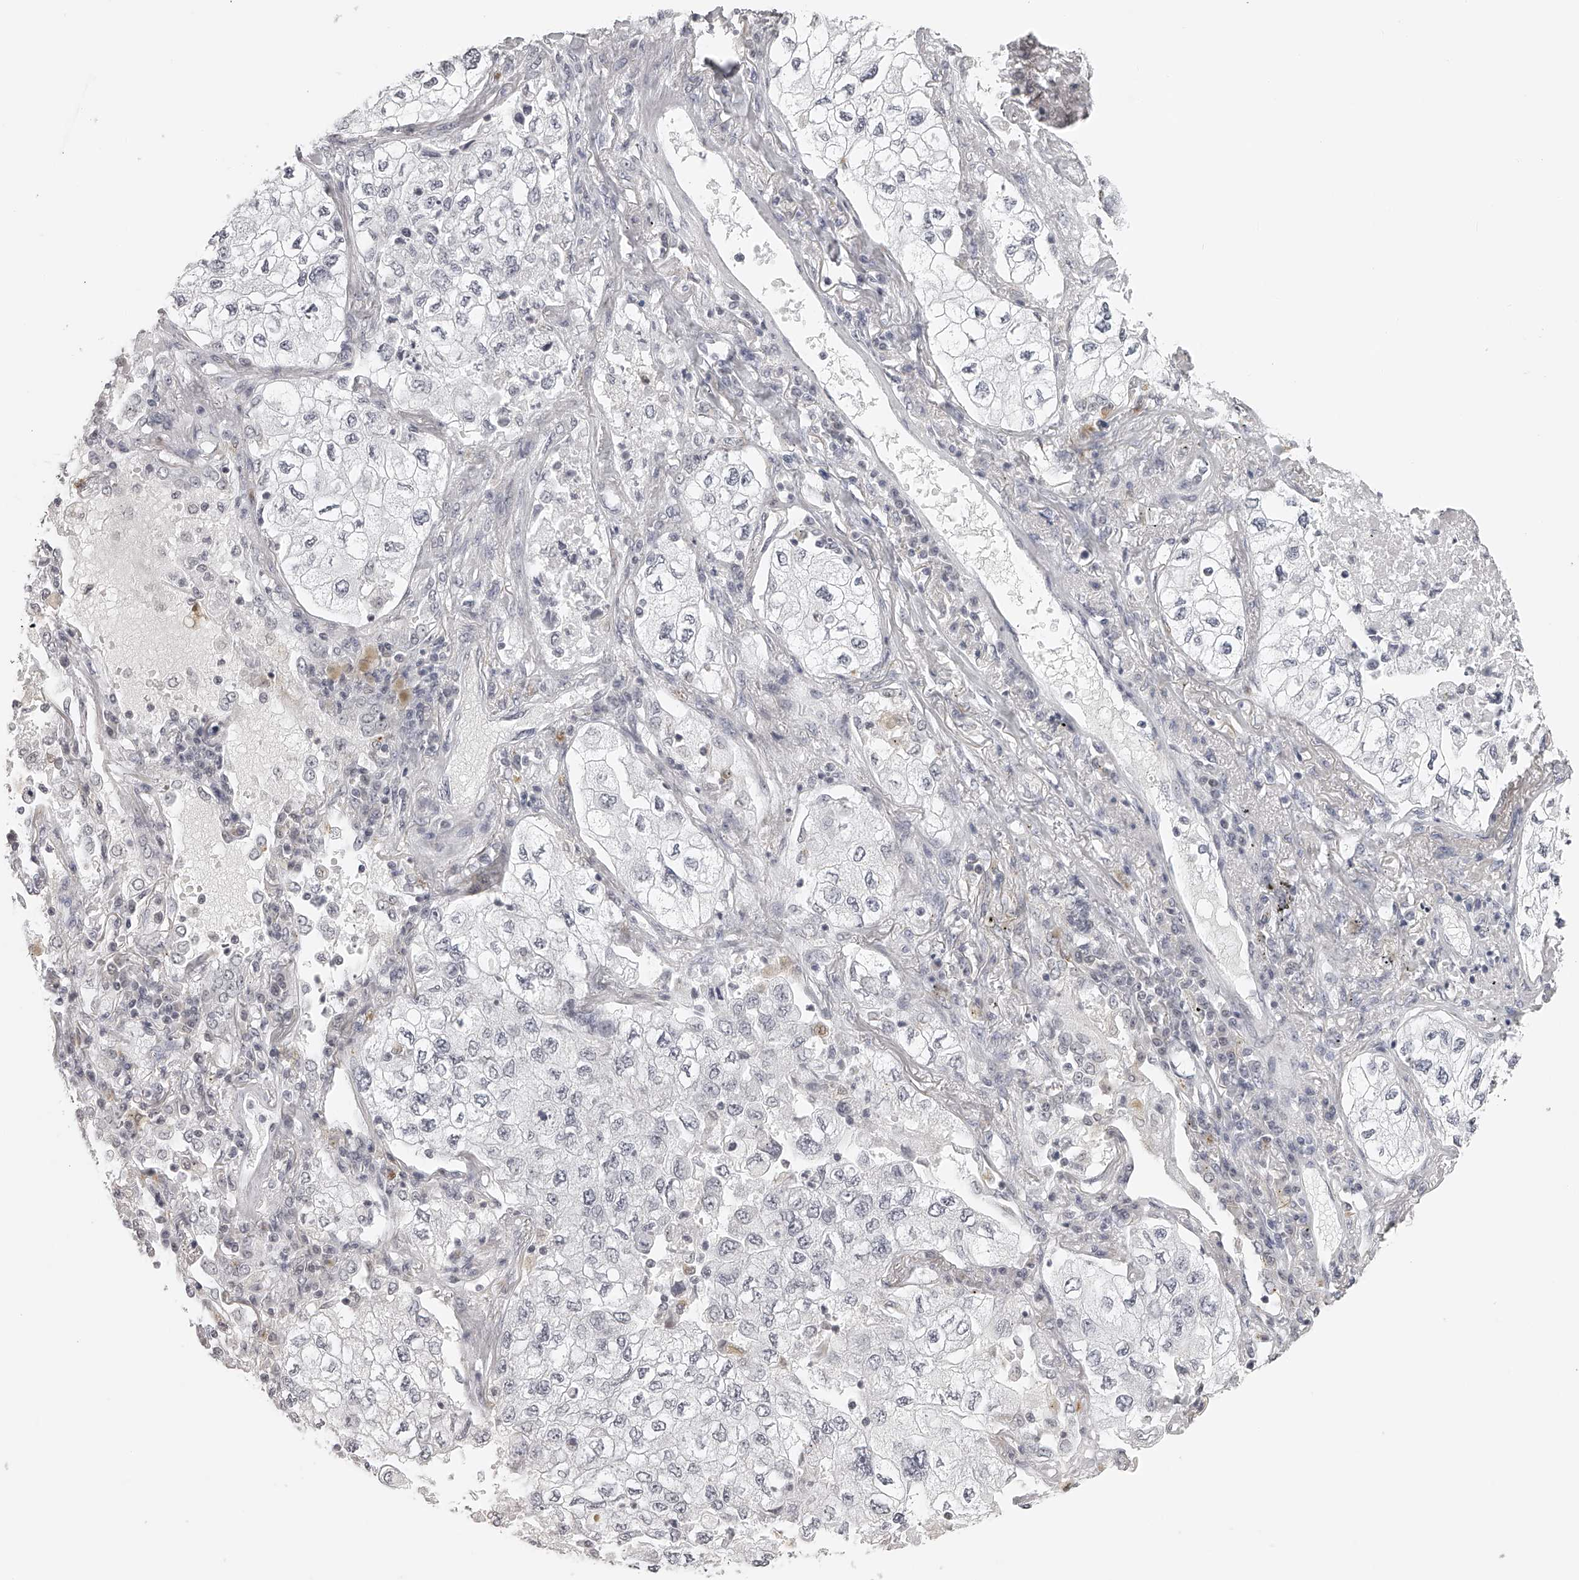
{"staining": {"intensity": "negative", "quantity": "none", "location": "none"}, "tissue": "lung cancer", "cell_type": "Tumor cells", "image_type": "cancer", "snomed": [{"axis": "morphology", "description": "Adenocarcinoma, NOS"}, {"axis": "topography", "description": "Lung"}], "caption": "This is an IHC micrograph of lung adenocarcinoma. There is no positivity in tumor cells.", "gene": "RNF220", "patient": {"sex": "male", "age": 63}}